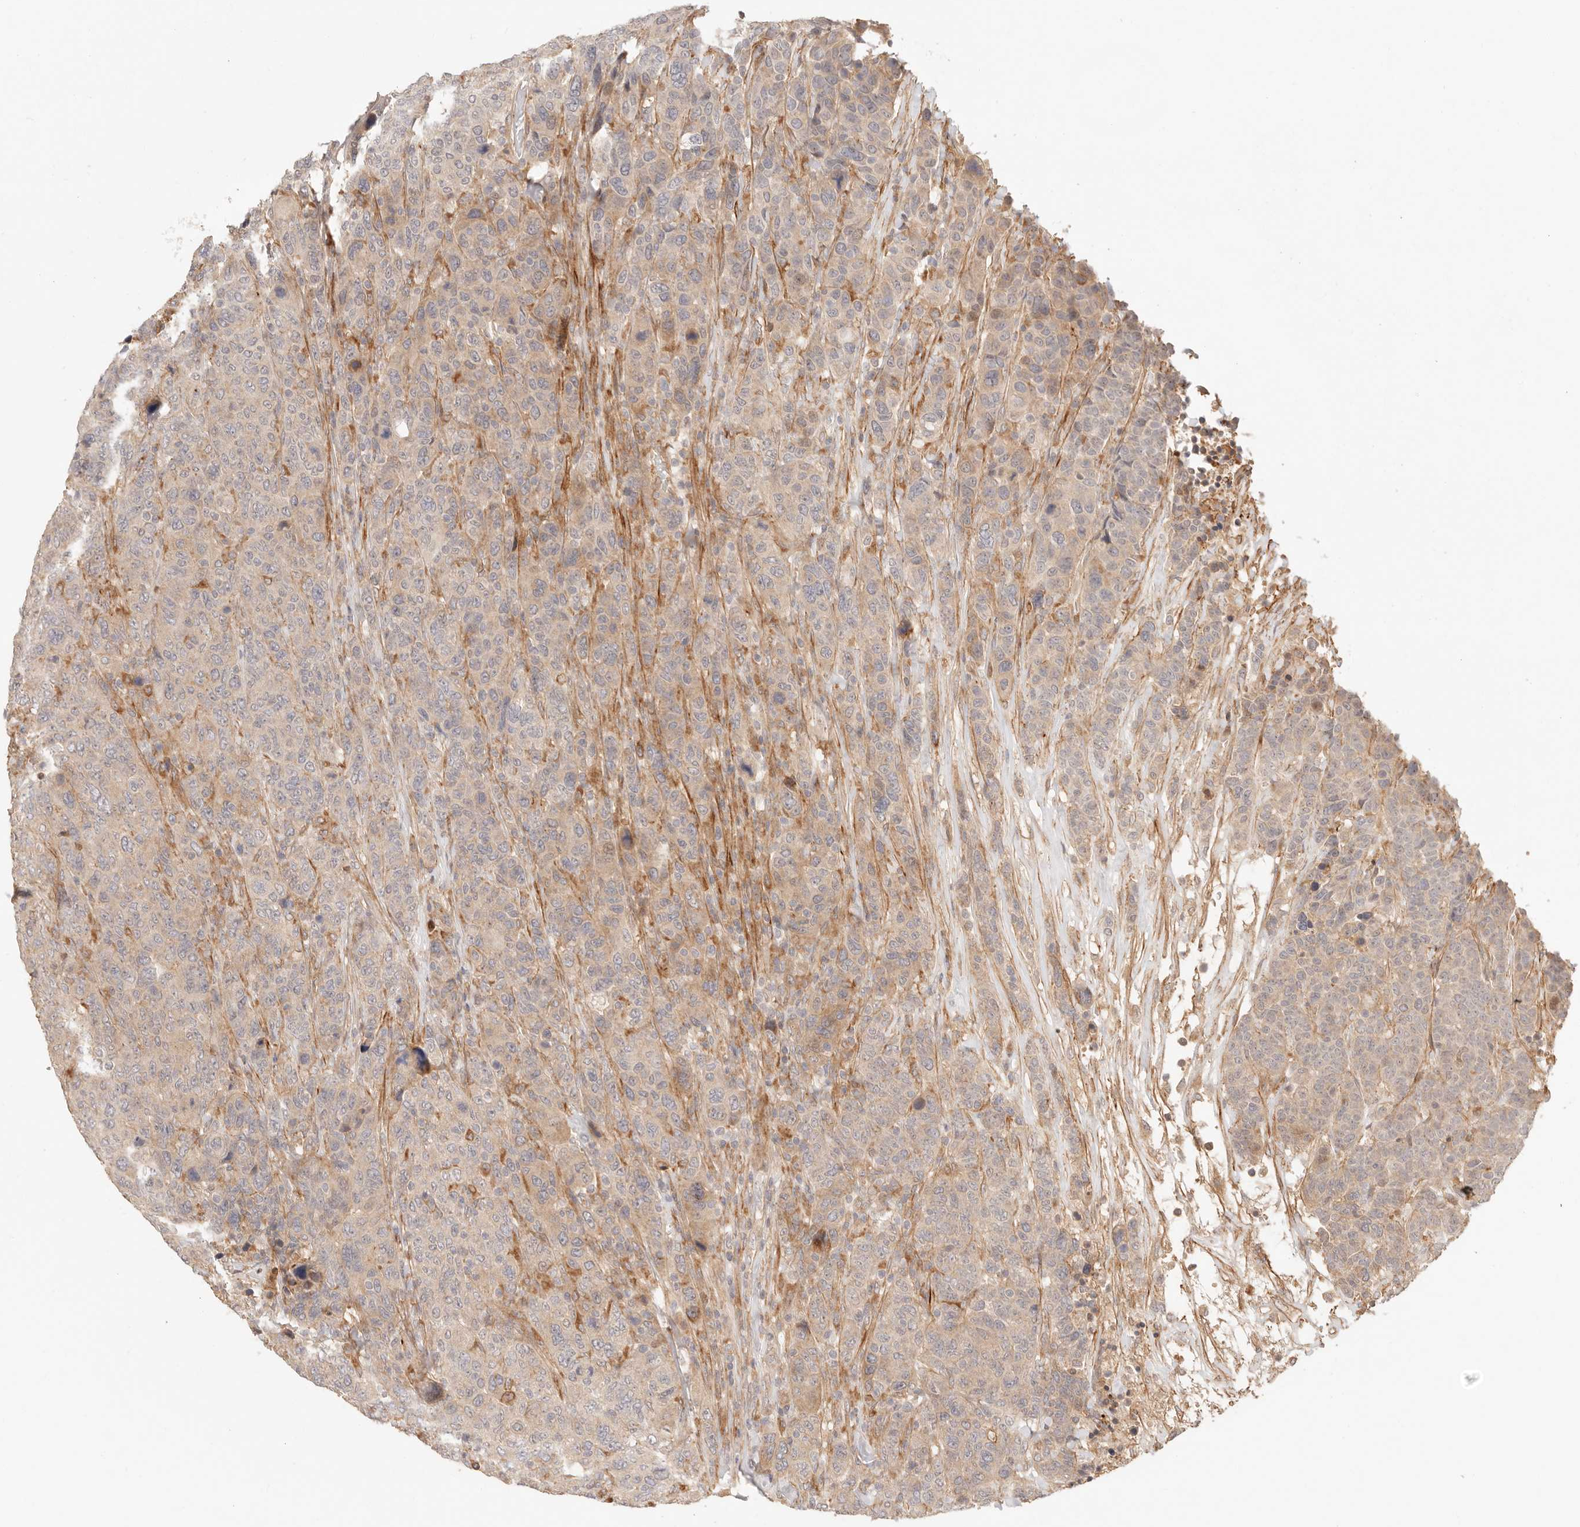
{"staining": {"intensity": "weak", "quantity": ">75%", "location": "cytoplasmic/membranous"}, "tissue": "breast cancer", "cell_type": "Tumor cells", "image_type": "cancer", "snomed": [{"axis": "morphology", "description": "Duct carcinoma"}, {"axis": "topography", "description": "Breast"}], "caption": "IHC (DAB) staining of human breast intraductal carcinoma displays weak cytoplasmic/membranous protein staining in approximately >75% of tumor cells.", "gene": "IL1R2", "patient": {"sex": "female", "age": 37}}